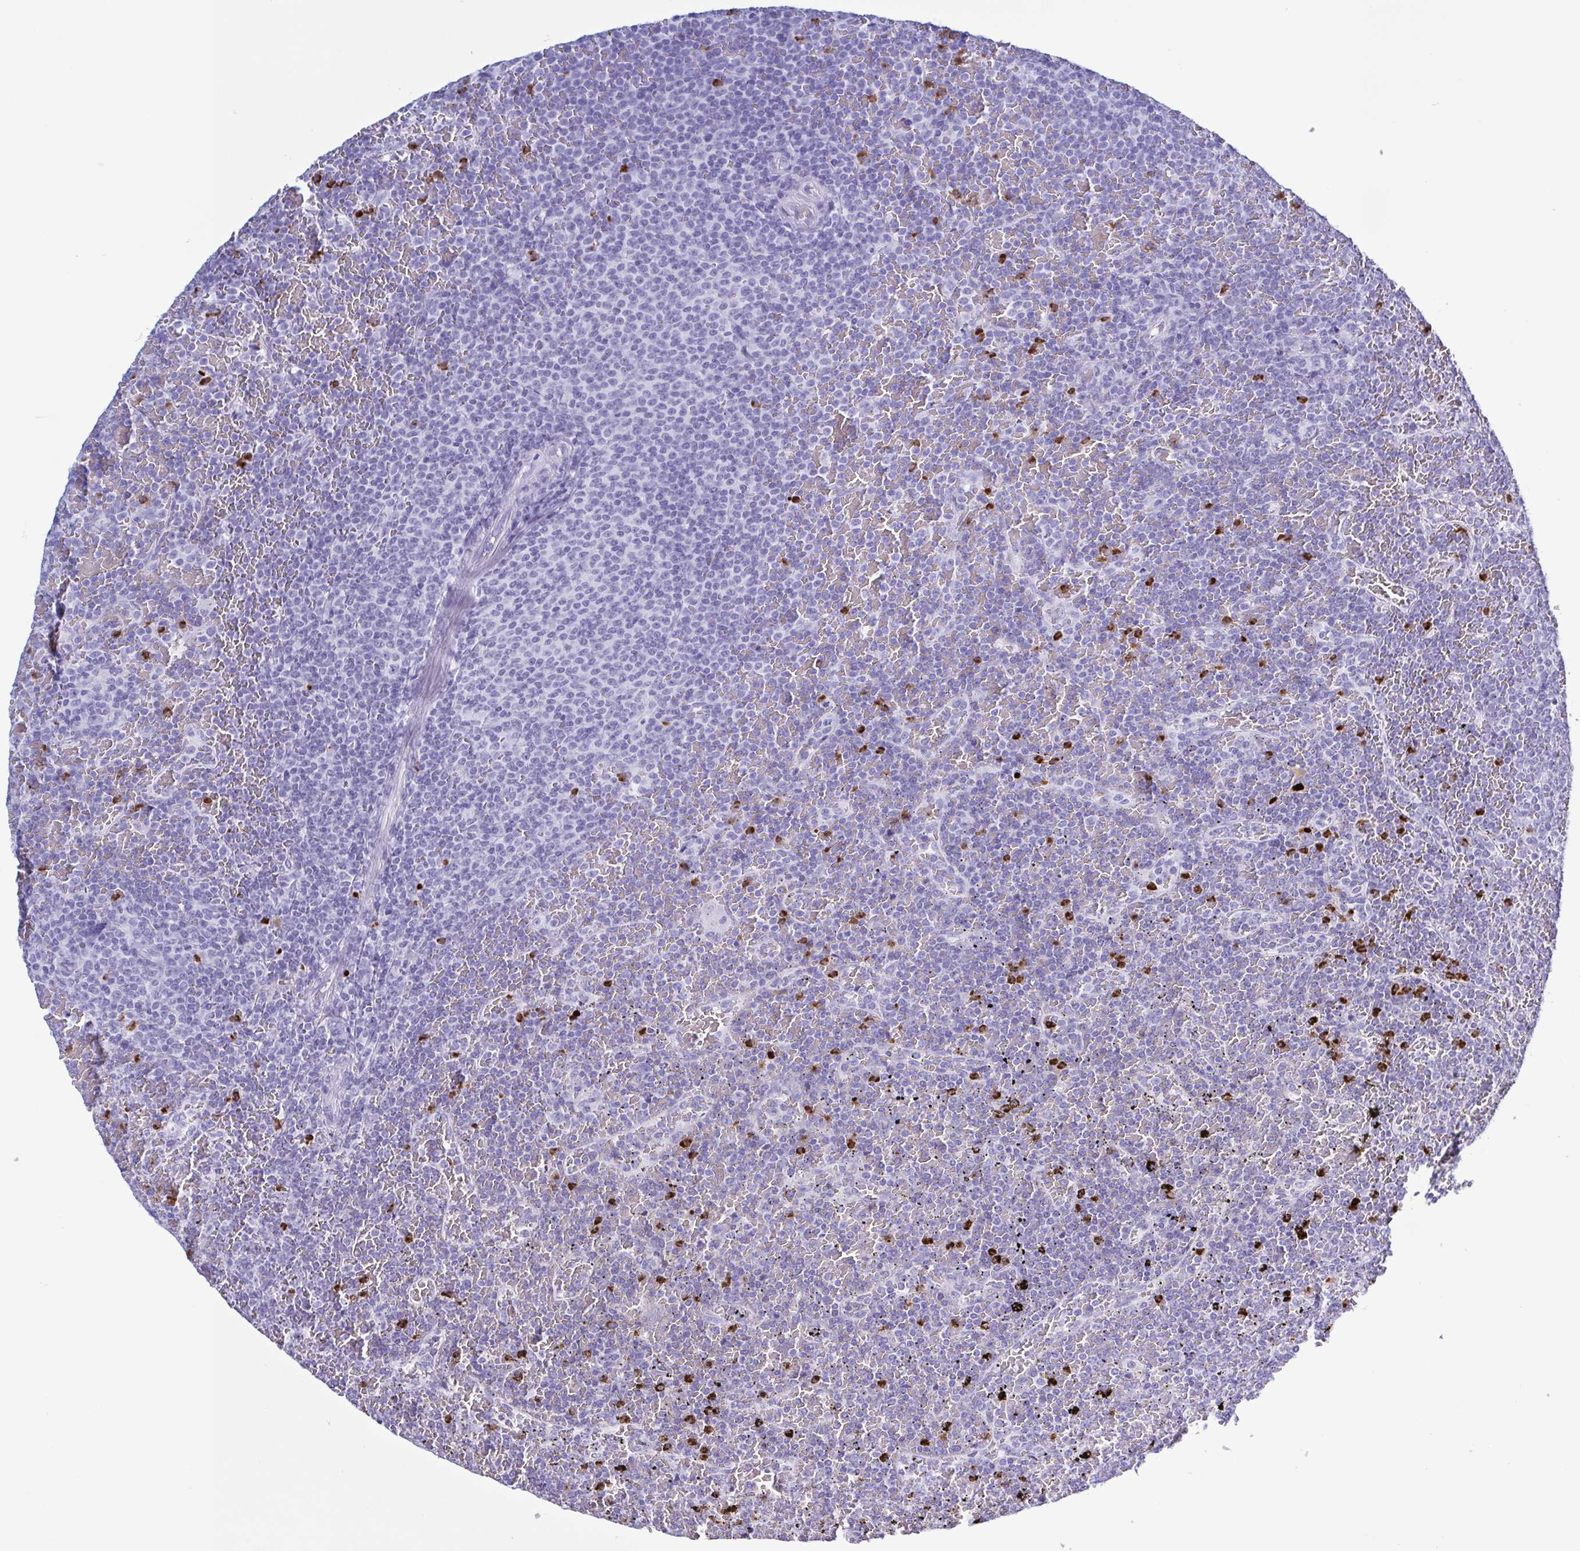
{"staining": {"intensity": "negative", "quantity": "none", "location": "none"}, "tissue": "lymphoma", "cell_type": "Tumor cells", "image_type": "cancer", "snomed": [{"axis": "morphology", "description": "Malignant lymphoma, non-Hodgkin's type, Low grade"}, {"axis": "topography", "description": "Spleen"}], "caption": "Tumor cells are negative for protein expression in human low-grade malignant lymphoma, non-Hodgkin's type.", "gene": "LTF", "patient": {"sex": "female", "age": 77}}